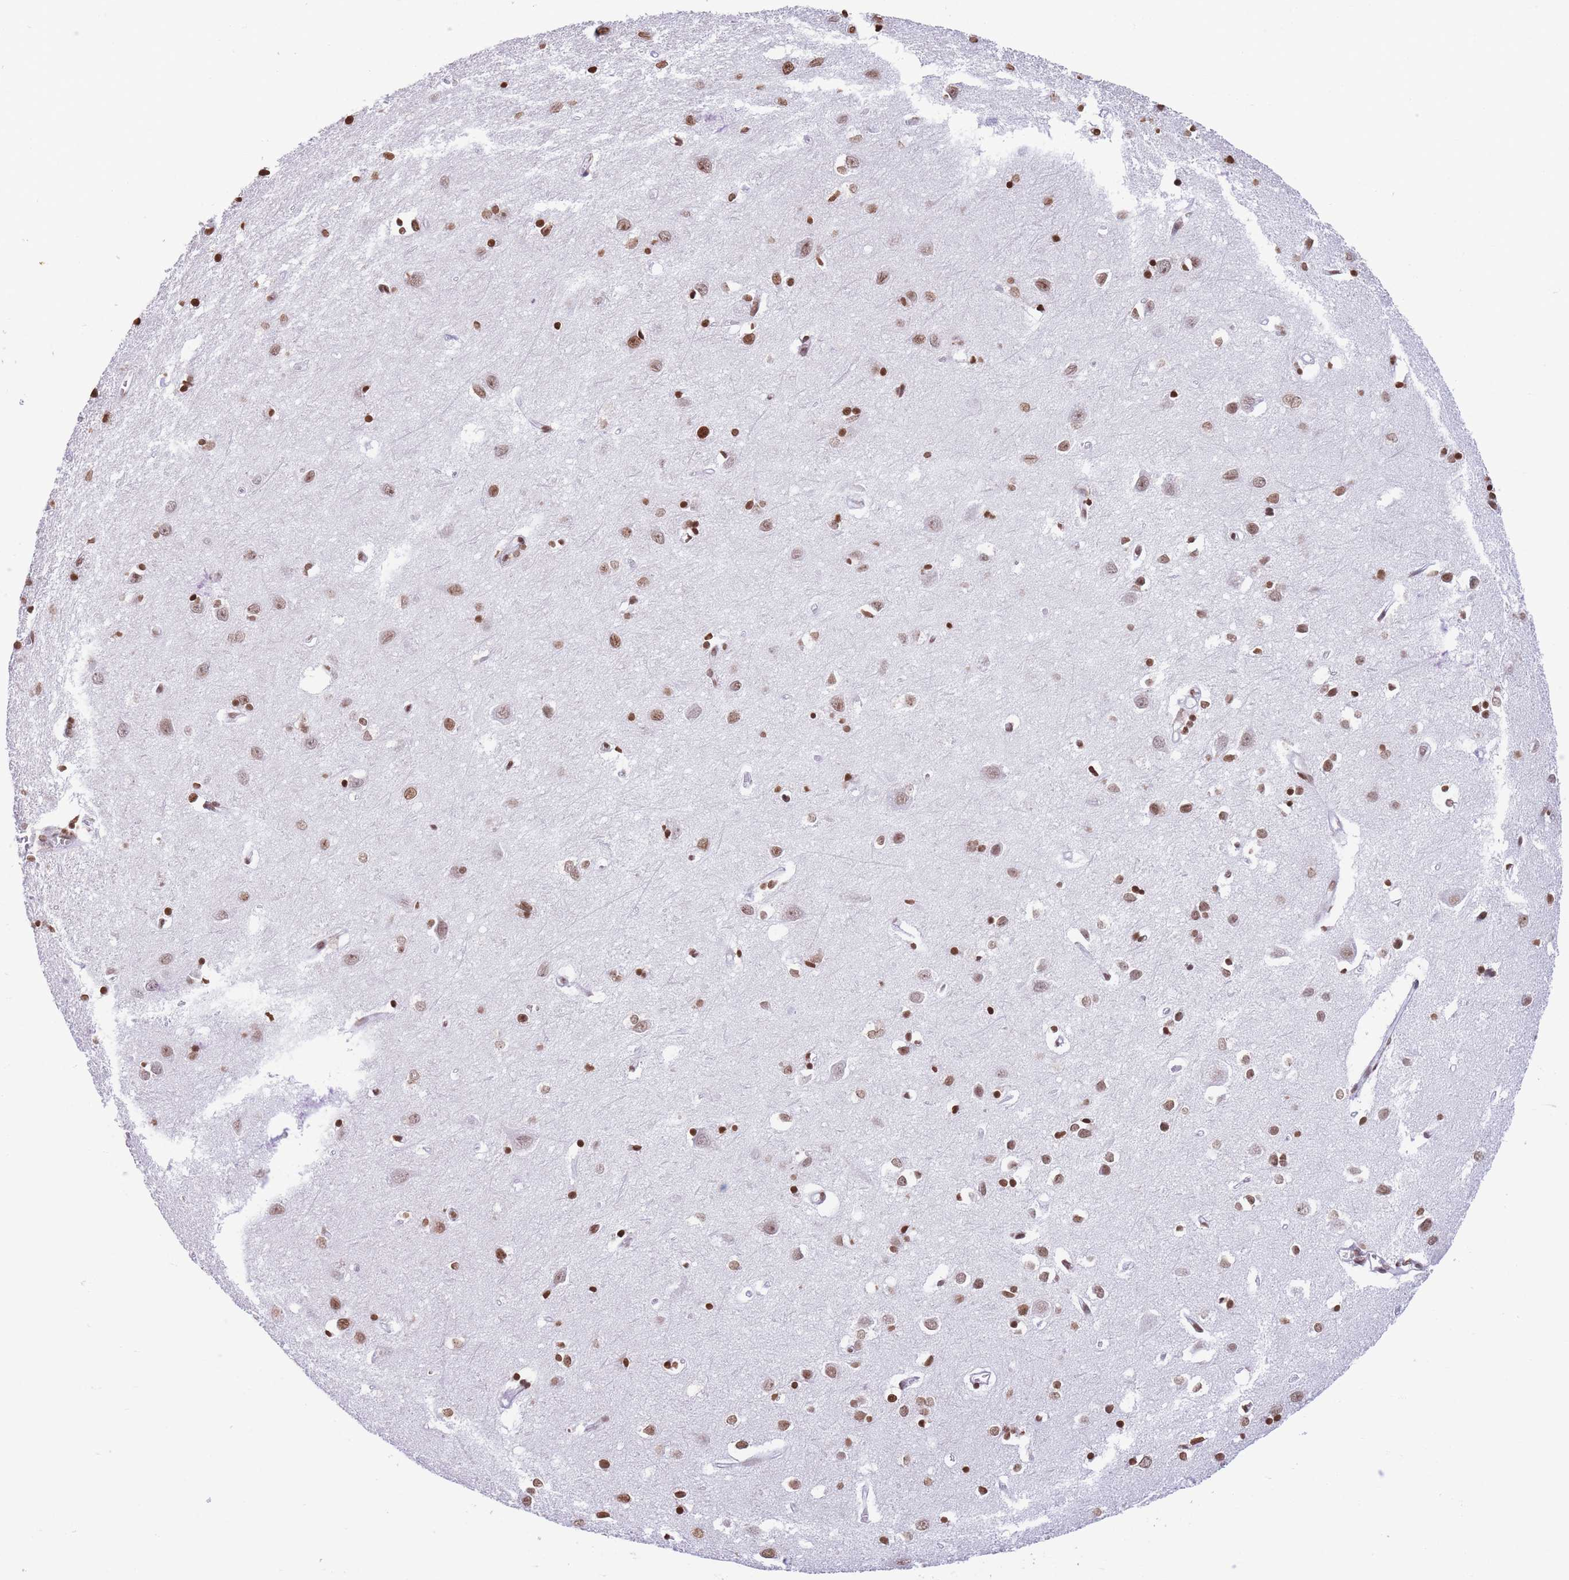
{"staining": {"intensity": "moderate", "quantity": ">75%", "location": "nuclear"}, "tissue": "cerebral cortex", "cell_type": "Endothelial cells", "image_type": "normal", "snomed": [{"axis": "morphology", "description": "Normal tissue, NOS"}, {"axis": "topography", "description": "Cerebral cortex"}], "caption": "Moderate nuclear protein positivity is present in approximately >75% of endothelial cells in cerebral cortex.", "gene": "H2BC10", "patient": {"sex": "female", "age": 64}}